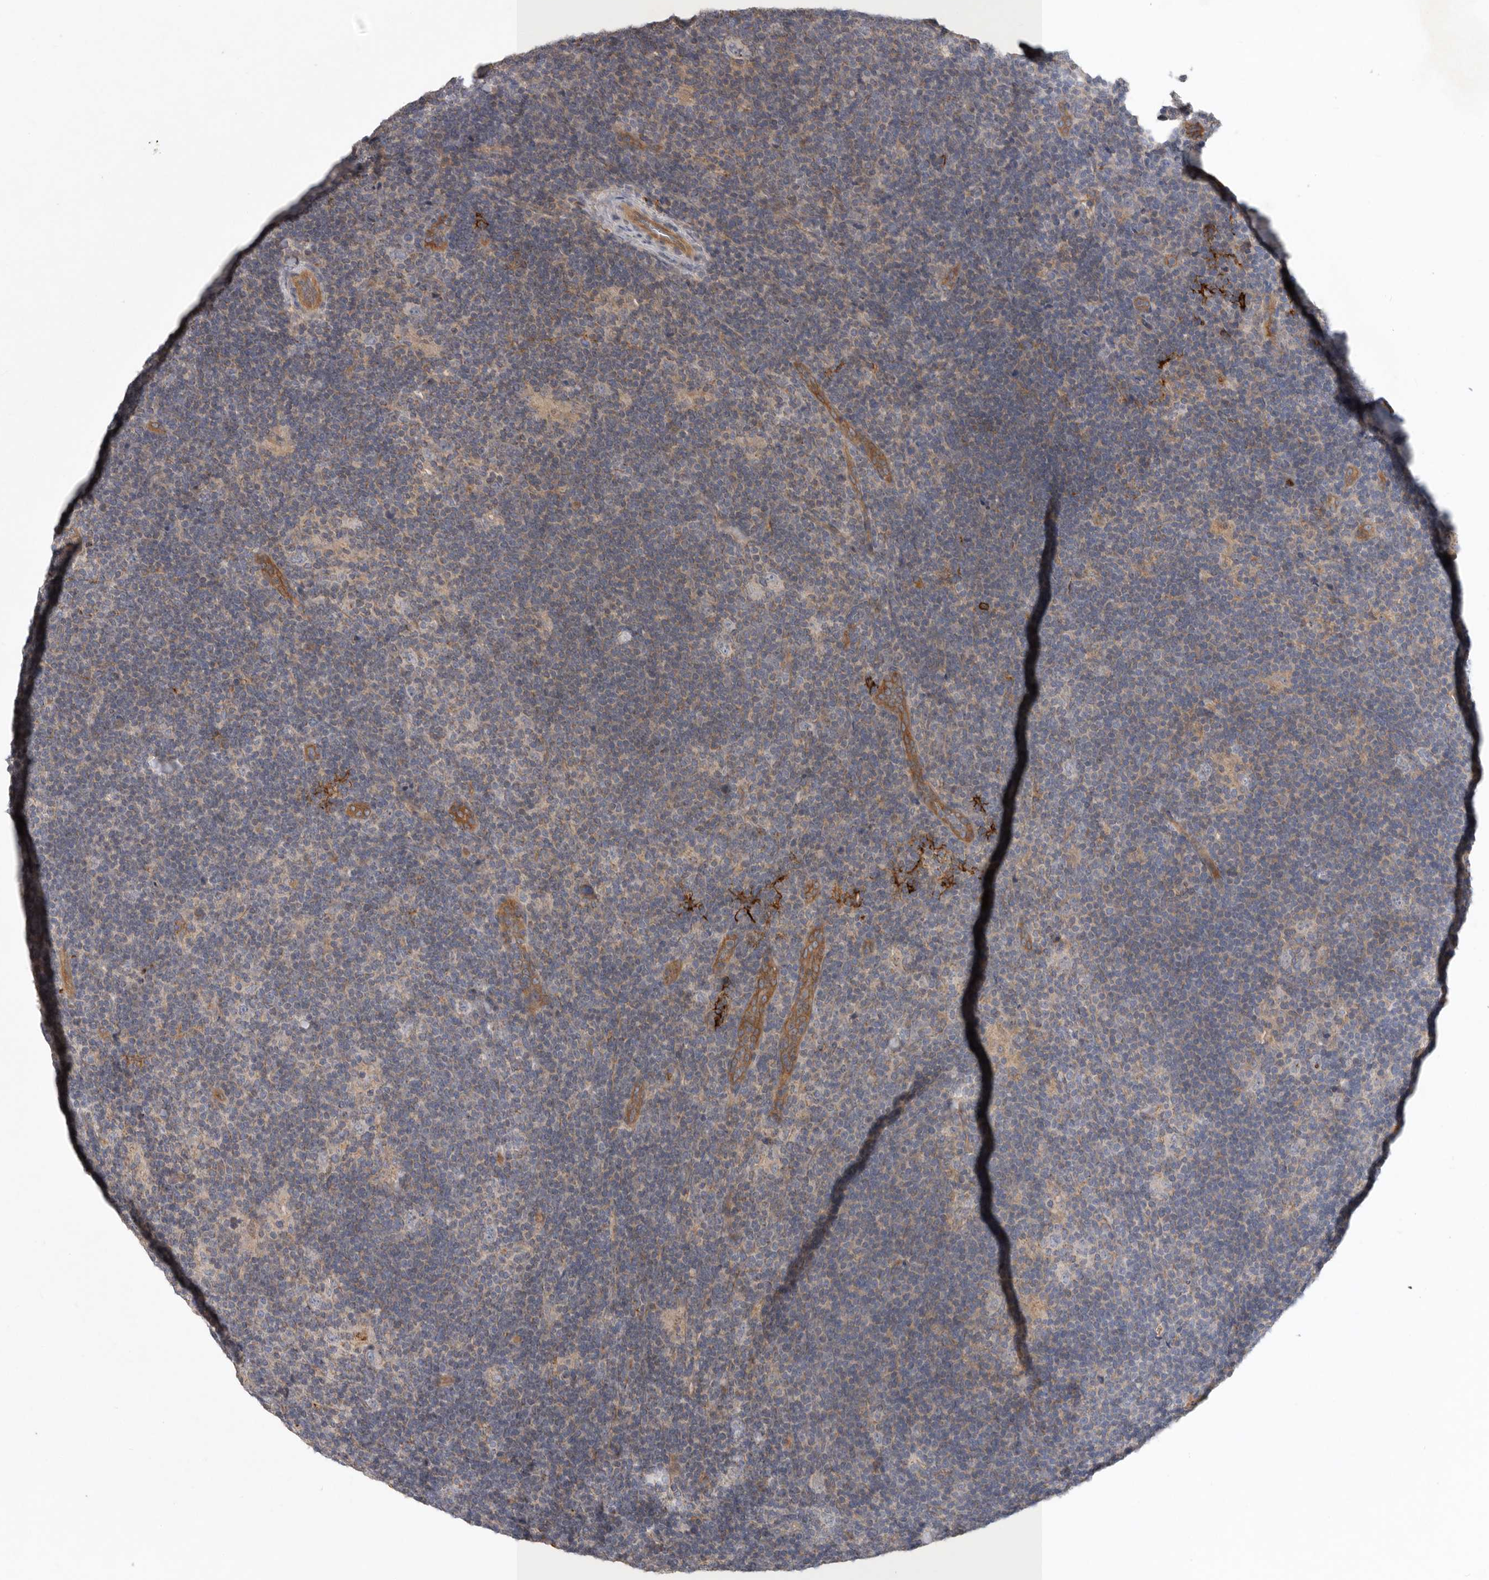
{"staining": {"intensity": "weak", "quantity": "25%-75%", "location": "cytoplasmic/membranous"}, "tissue": "lymphoma", "cell_type": "Tumor cells", "image_type": "cancer", "snomed": [{"axis": "morphology", "description": "Hodgkin's disease, NOS"}, {"axis": "topography", "description": "Lymph node"}], "caption": "Human lymphoma stained with a brown dye exhibits weak cytoplasmic/membranous positive expression in about 25%-75% of tumor cells.", "gene": "MLPH", "patient": {"sex": "female", "age": 57}}